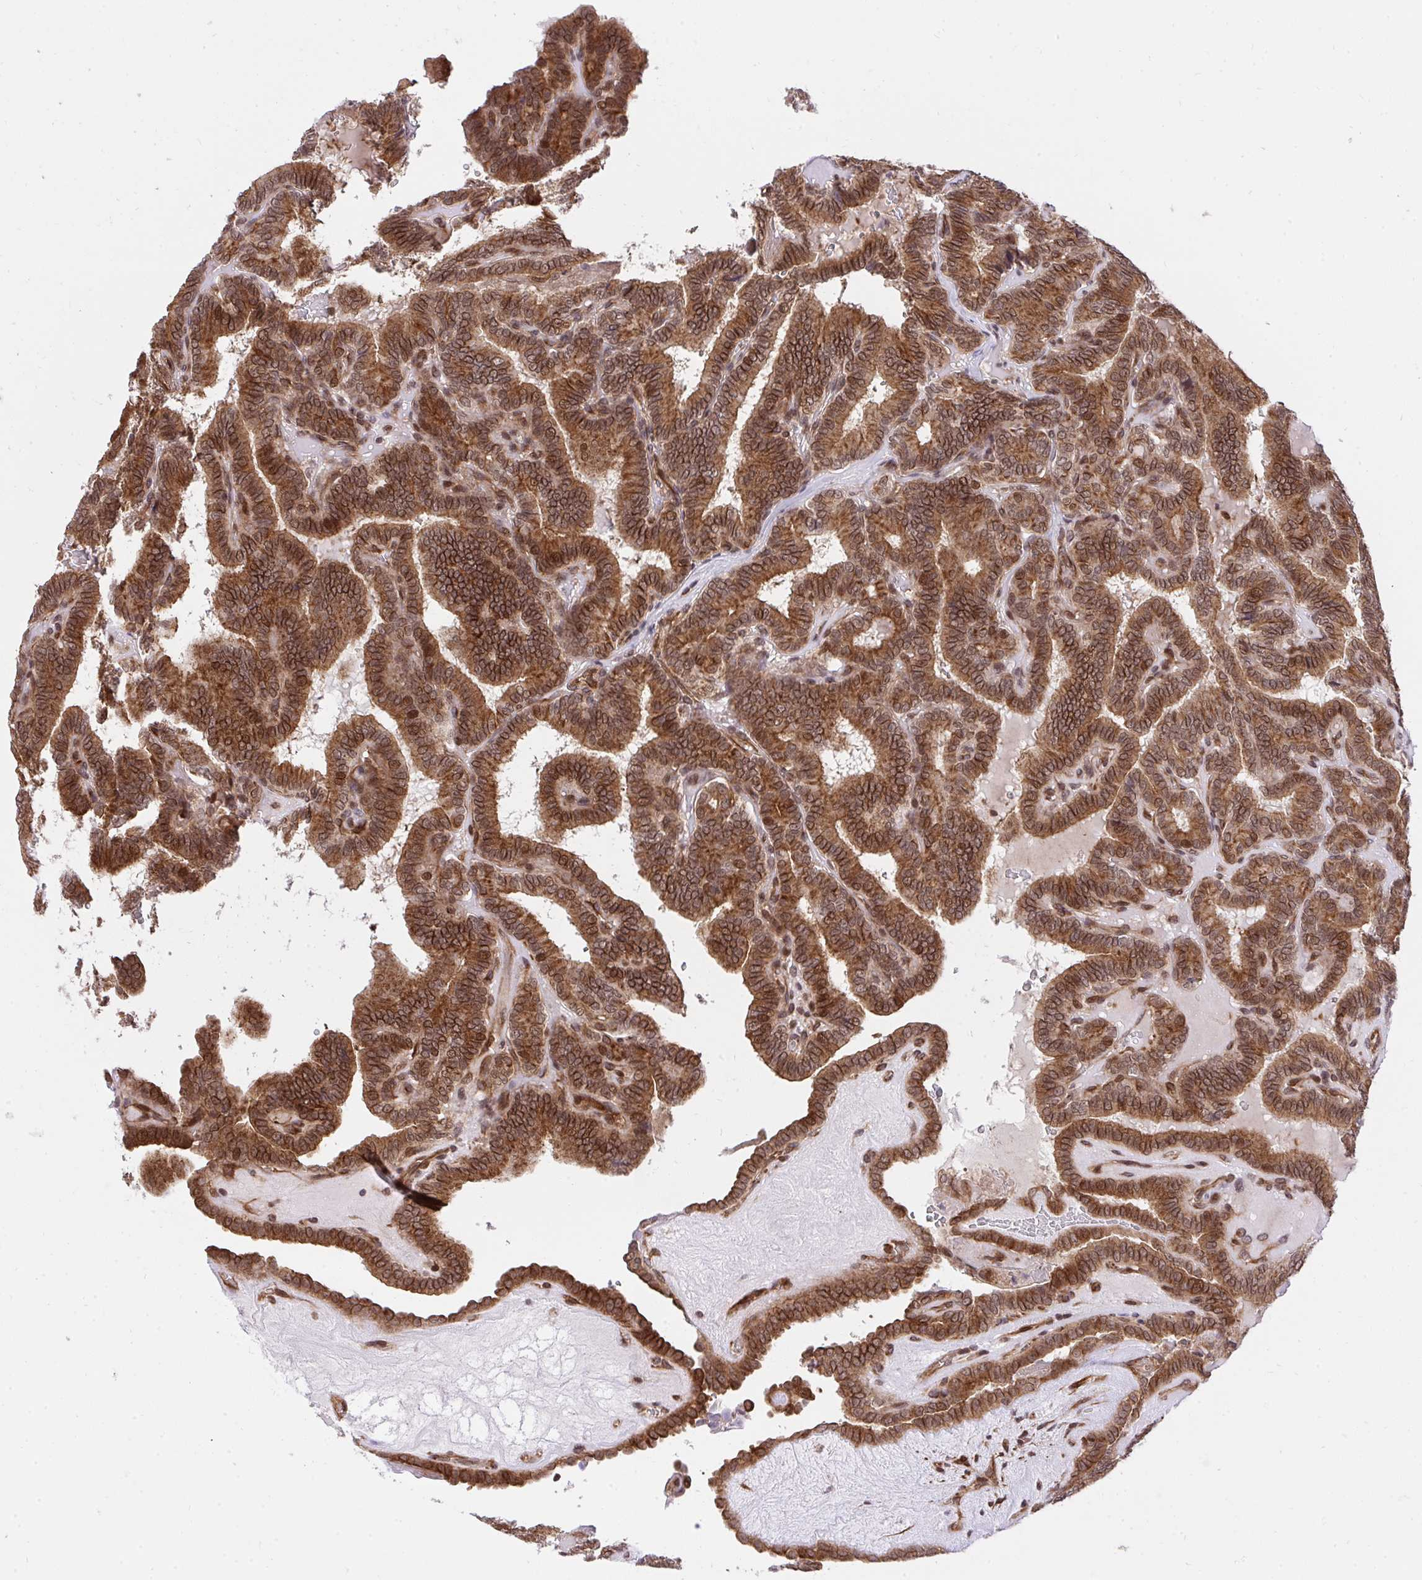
{"staining": {"intensity": "strong", "quantity": ">75%", "location": "cytoplasmic/membranous"}, "tissue": "thyroid cancer", "cell_type": "Tumor cells", "image_type": "cancer", "snomed": [{"axis": "morphology", "description": "Papillary adenocarcinoma, NOS"}, {"axis": "topography", "description": "Thyroid gland"}], "caption": "Immunohistochemical staining of thyroid papillary adenocarcinoma shows high levels of strong cytoplasmic/membranous protein expression in approximately >75% of tumor cells.", "gene": "ERI1", "patient": {"sex": "female", "age": 21}}